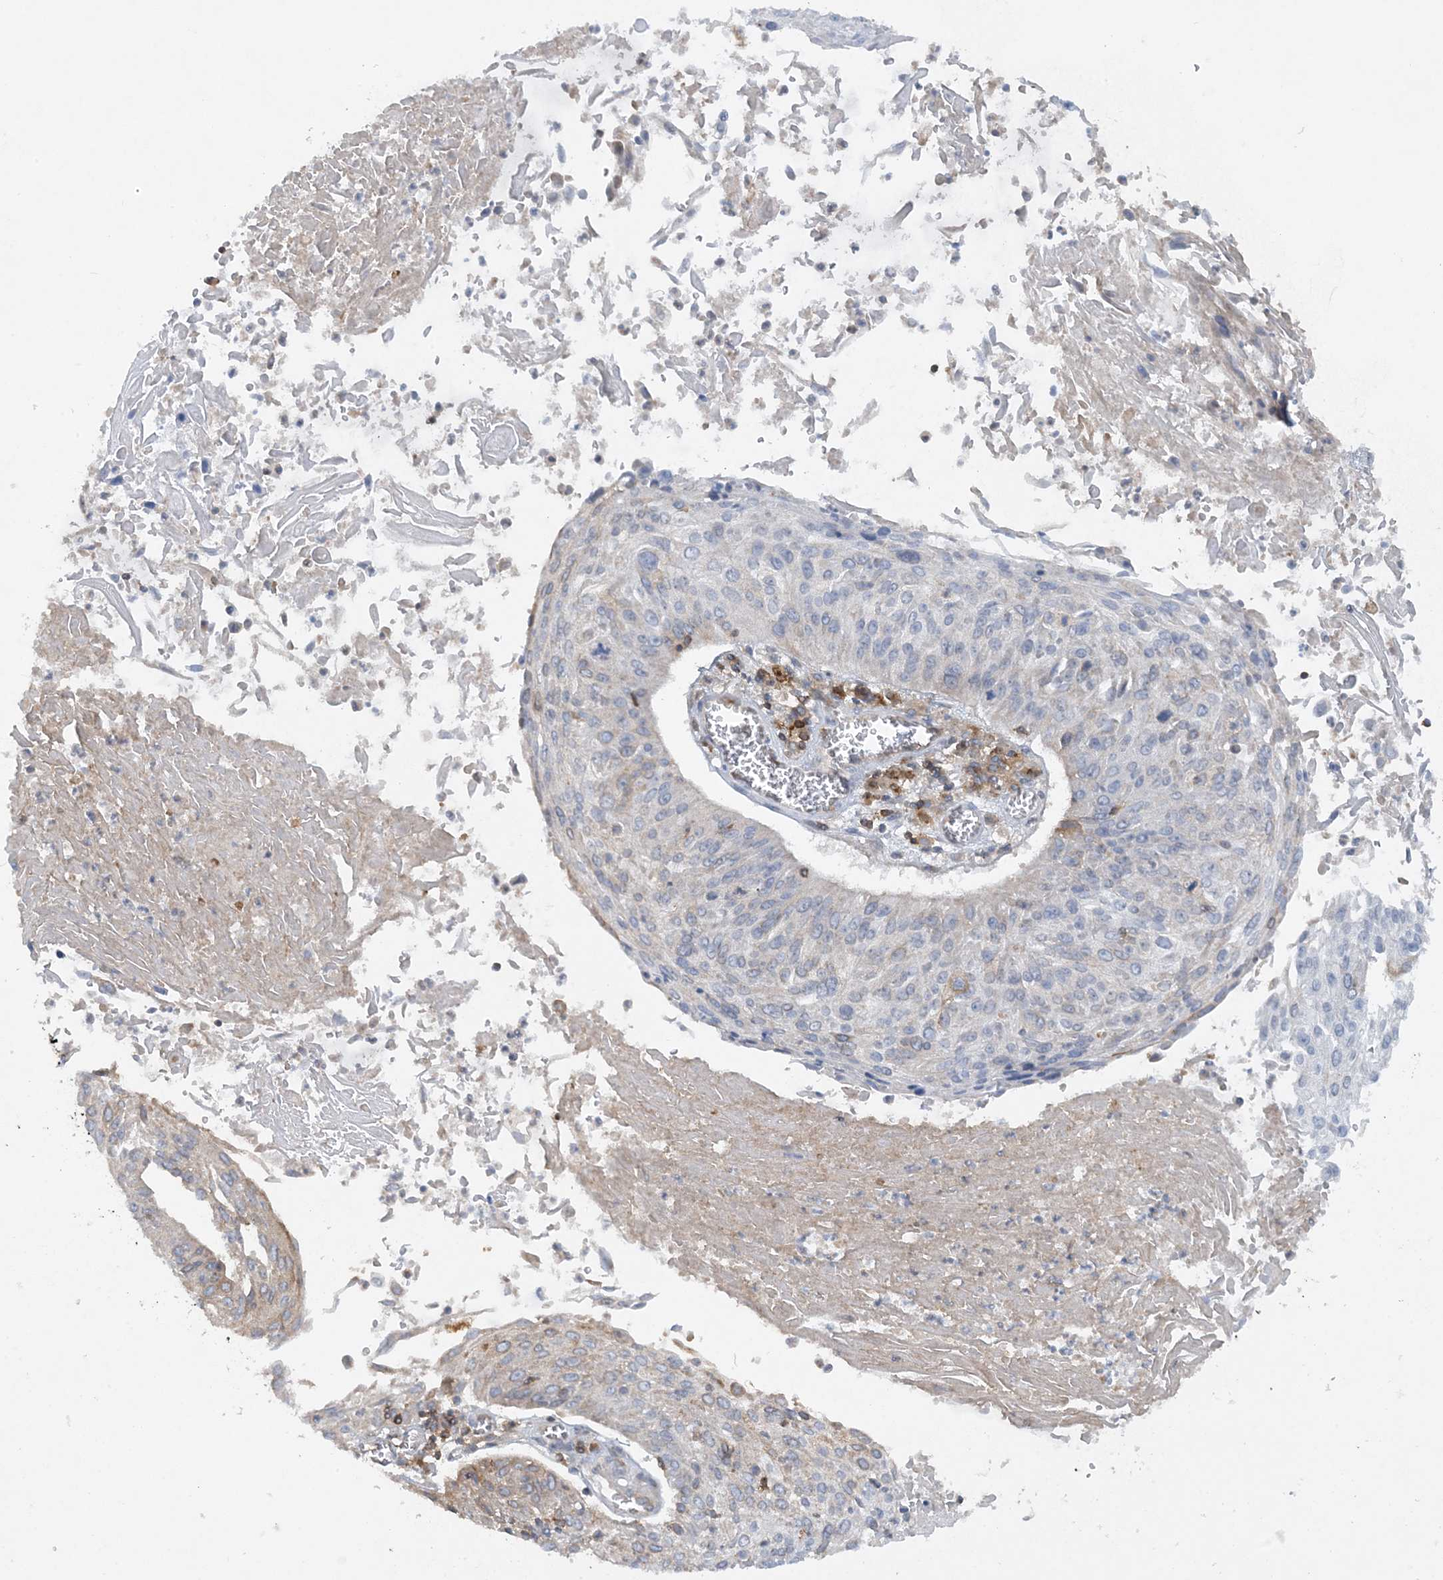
{"staining": {"intensity": "weak", "quantity": "<25%", "location": "cytoplasmic/membranous"}, "tissue": "cervical cancer", "cell_type": "Tumor cells", "image_type": "cancer", "snomed": [{"axis": "morphology", "description": "Squamous cell carcinoma, NOS"}, {"axis": "topography", "description": "Cervix"}], "caption": "This is a photomicrograph of immunohistochemistry staining of cervical cancer, which shows no expression in tumor cells.", "gene": "HLA-E", "patient": {"sex": "female", "age": 51}}